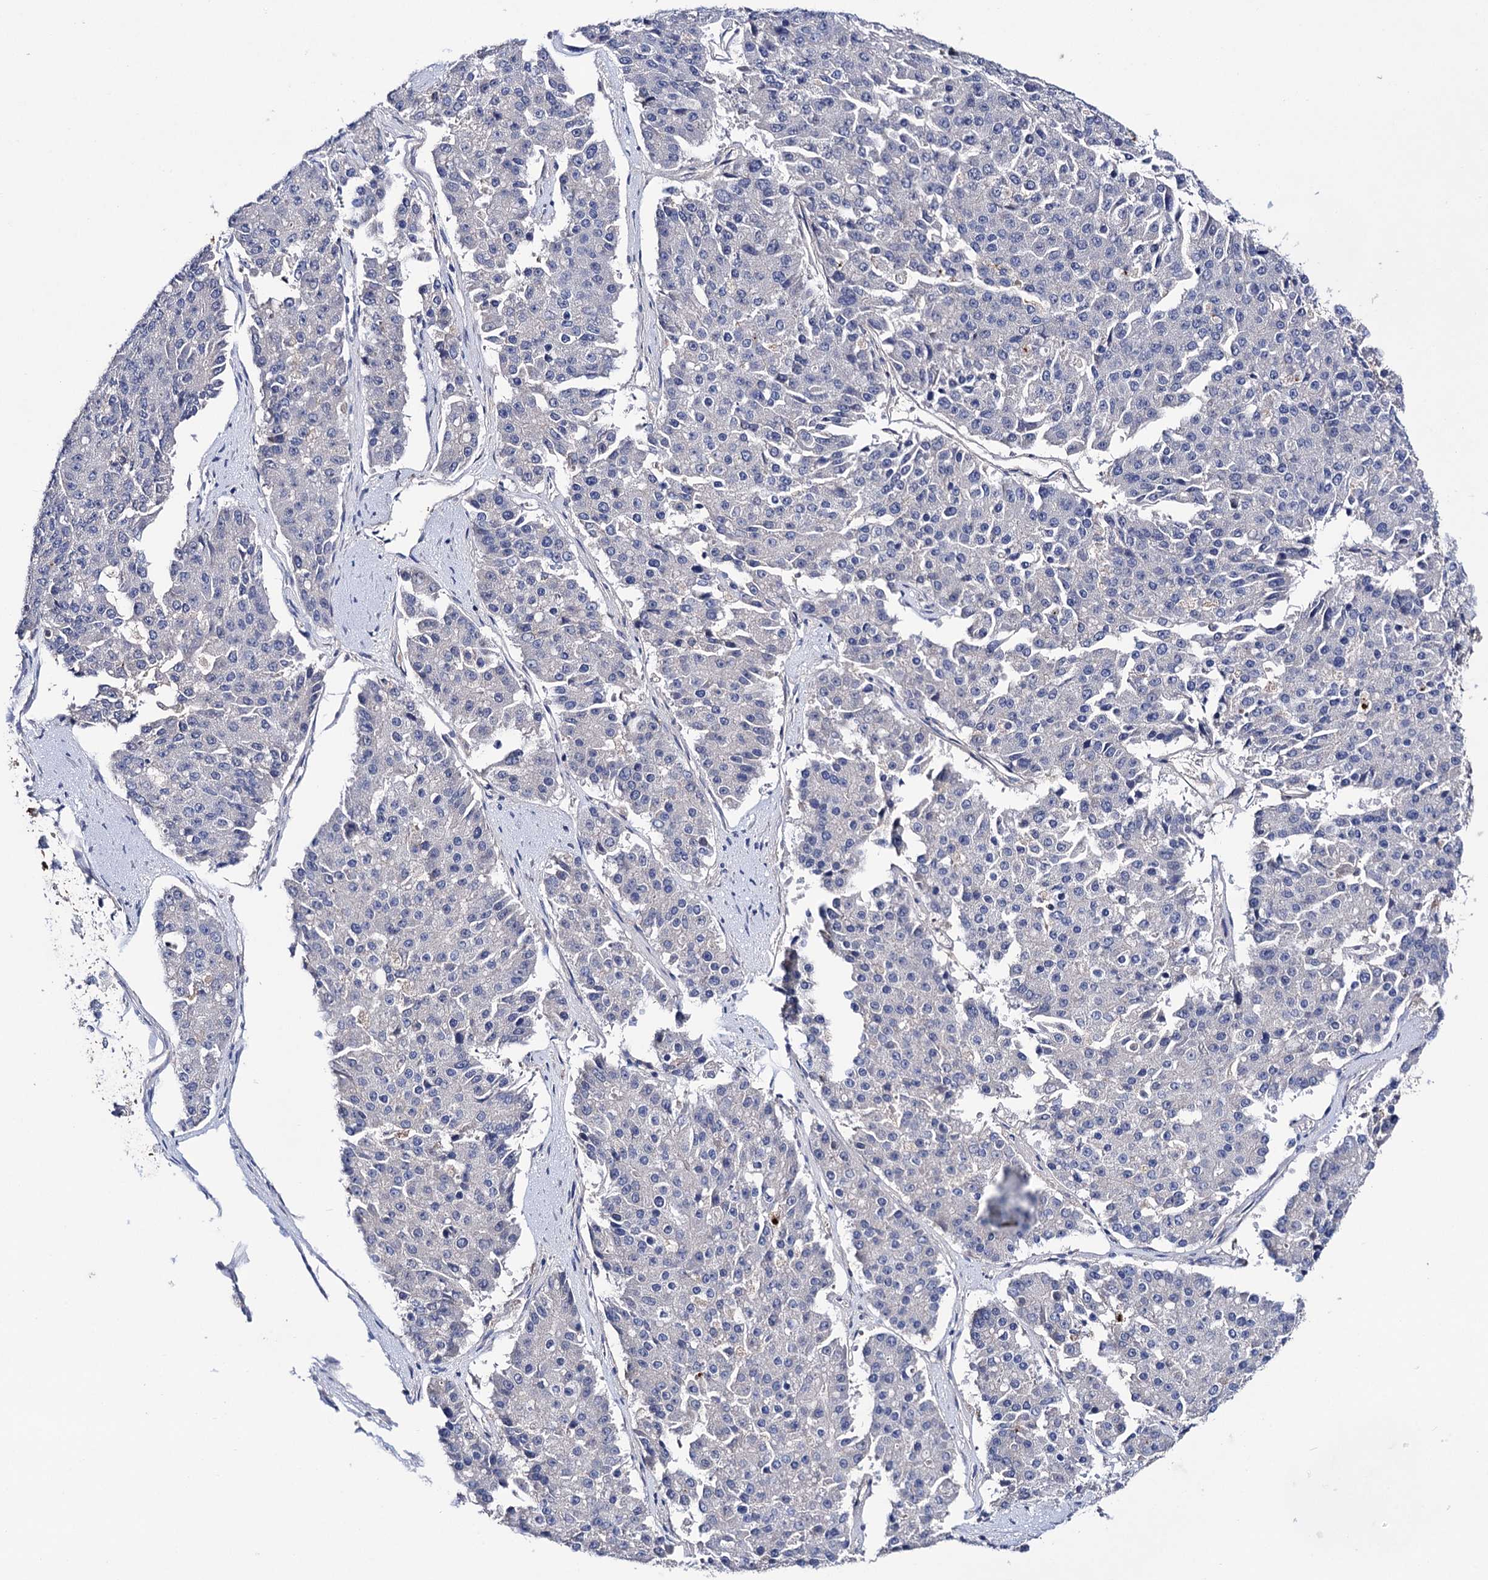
{"staining": {"intensity": "negative", "quantity": "none", "location": "none"}, "tissue": "pancreatic cancer", "cell_type": "Tumor cells", "image_type": "cancer", "snomed": [{"axis": "morphology", "description": "Adenocarcinoma, NOS"}, {"axis": "topography", "description": "Pancreas"}], "caption": "Micrograph shows no protein staining in tumor cells of pancreatic cancer (adenocarcinoma) tissue. (Brightfield microscopy of DAB (3,3'-diaminobenzidine) immunohistochemistry (IHC) at high magnification).", "gene": "PPP1R32", "patient": {"sex": "male", "age": 50}}